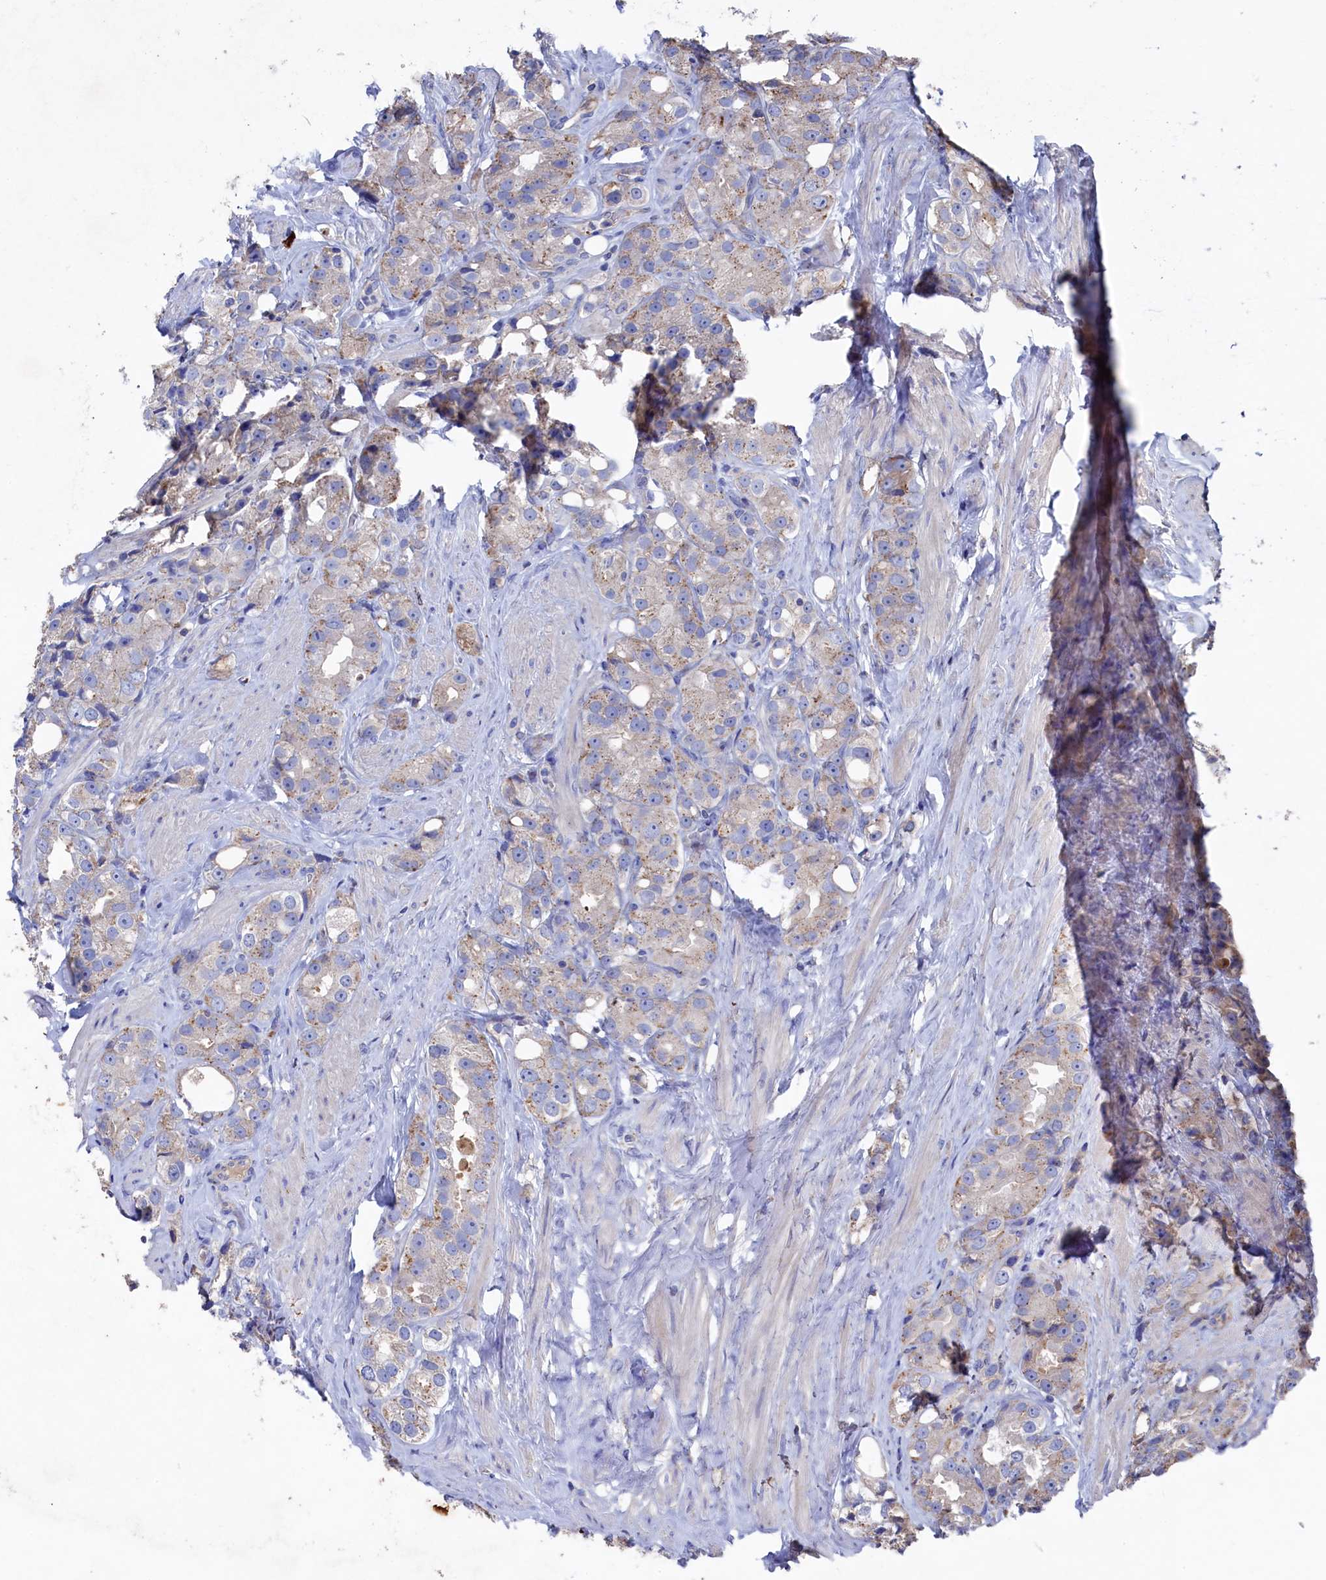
{"staining": {"intensity": "weak", "quantity": "25%-75%", "location": "cytoplasmic/membranous"}, "tissue": "prostate cancer", "cell_type": "Tumor cells", "image_type": "cancer", "snomed": [{"axis": "morphology", "description": "Adenocarcinoma, NOS"}, {"axis": "topography", "description": "Prostate"}], "caption": "Prostate adenocarcinoma stained for a protein (brown) displays weak cytoplasmic/membranous positive positivity in approximately 25%-75% of tumor cells.", "gene": "TK2", "patient": {"sex": "male", "age": 79}}